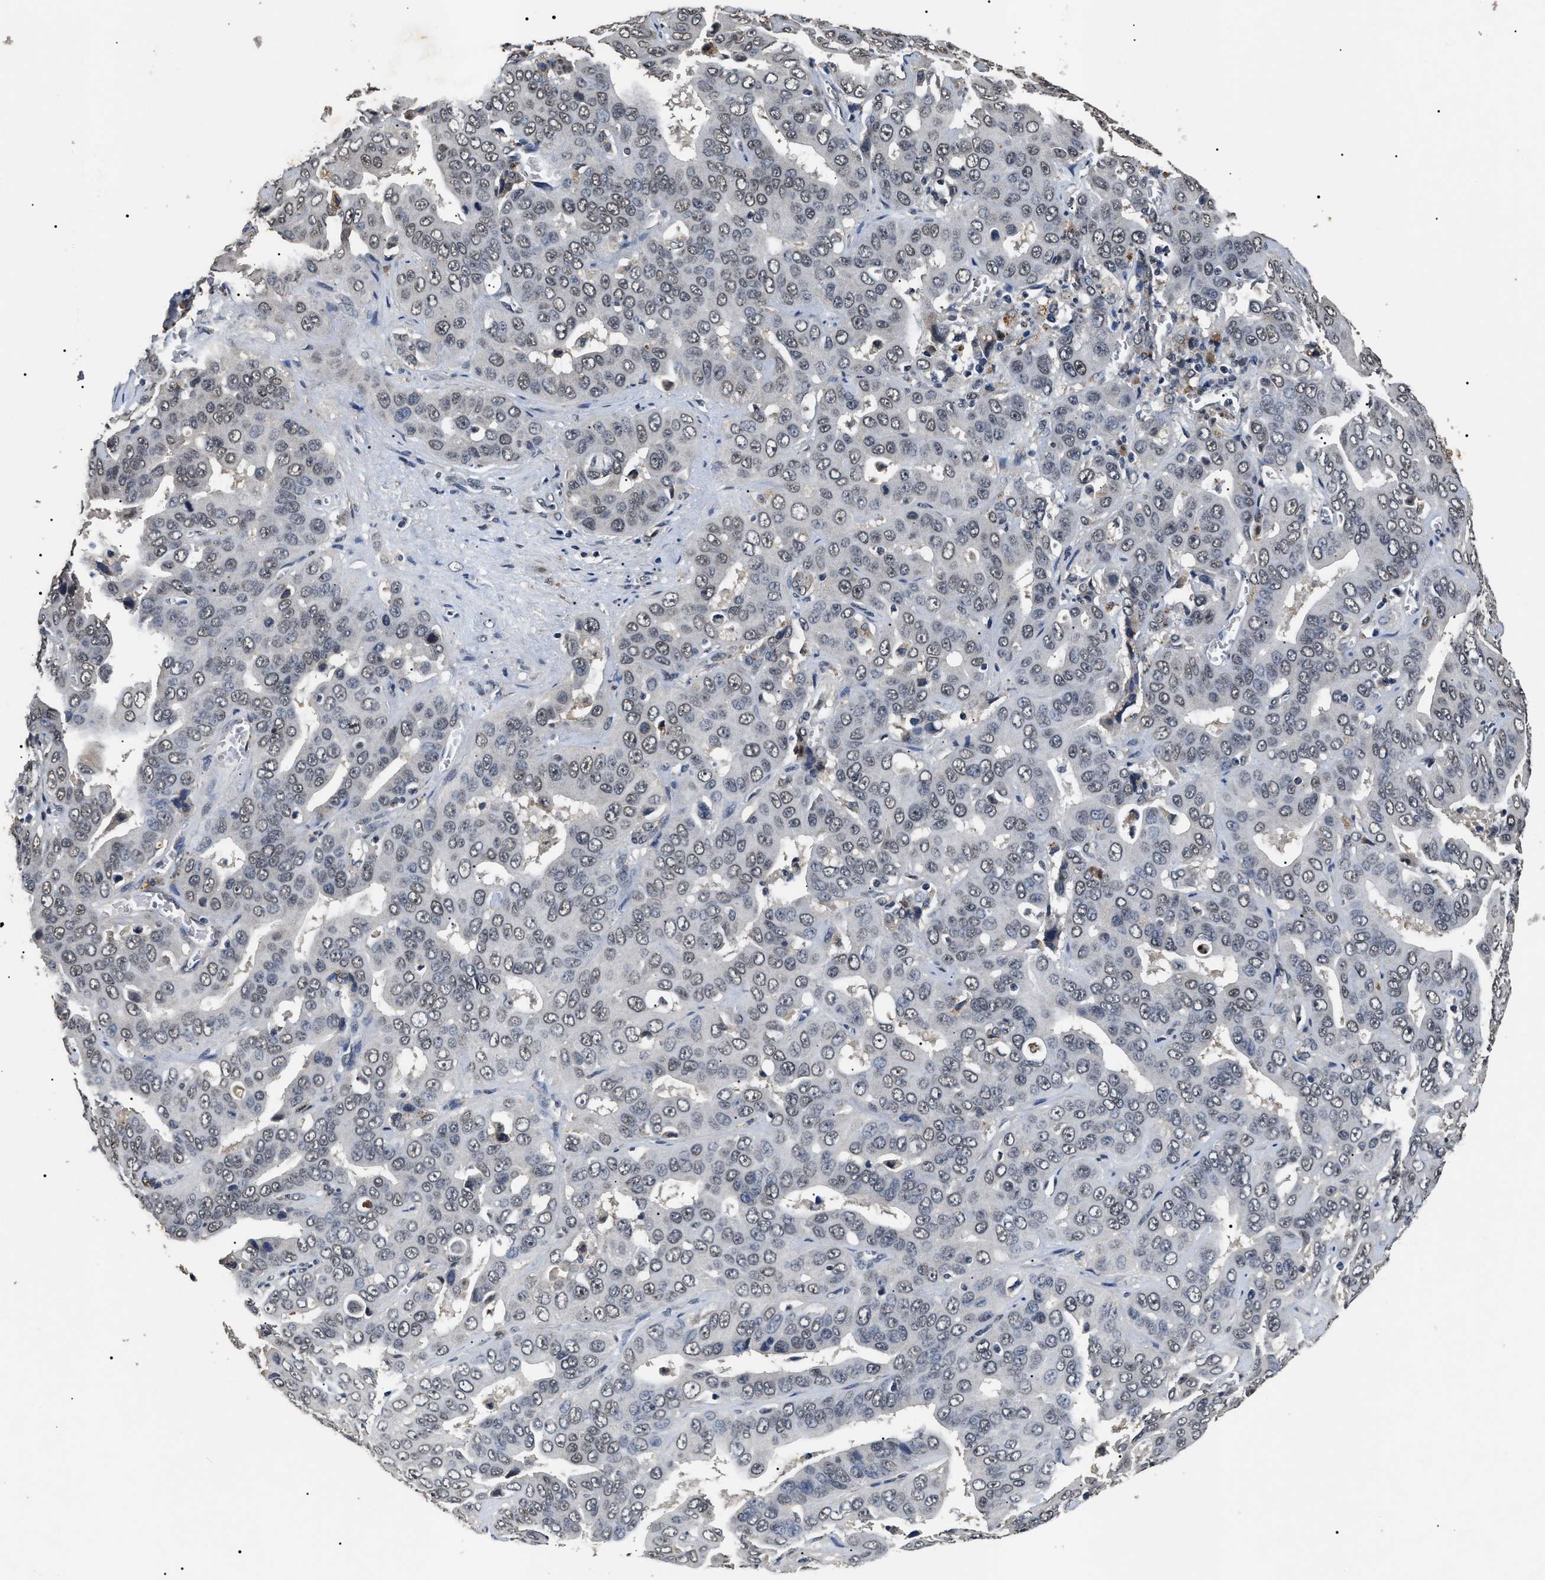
{"staining": {"intensity": "negative", "quantity": "none", "location": "none"}, "tissue": "liver cancer", "cell_type": "Tumor cells", "image_type": "cancer", "snomed": [{"axis": "morphology", "description": "Cholangiocarcinoma"}, {"axis": "topography", "description": "Liver"}], "caption": "Immunohistochemistry (IHC) image of neoplastic tissue: liver cancer (cholangiocarcinoma) stained with DAB reveals no significant protein expression in tumor cells.", "gene": "ANP32E", "patient": {"sex": "female", "age": 52}}